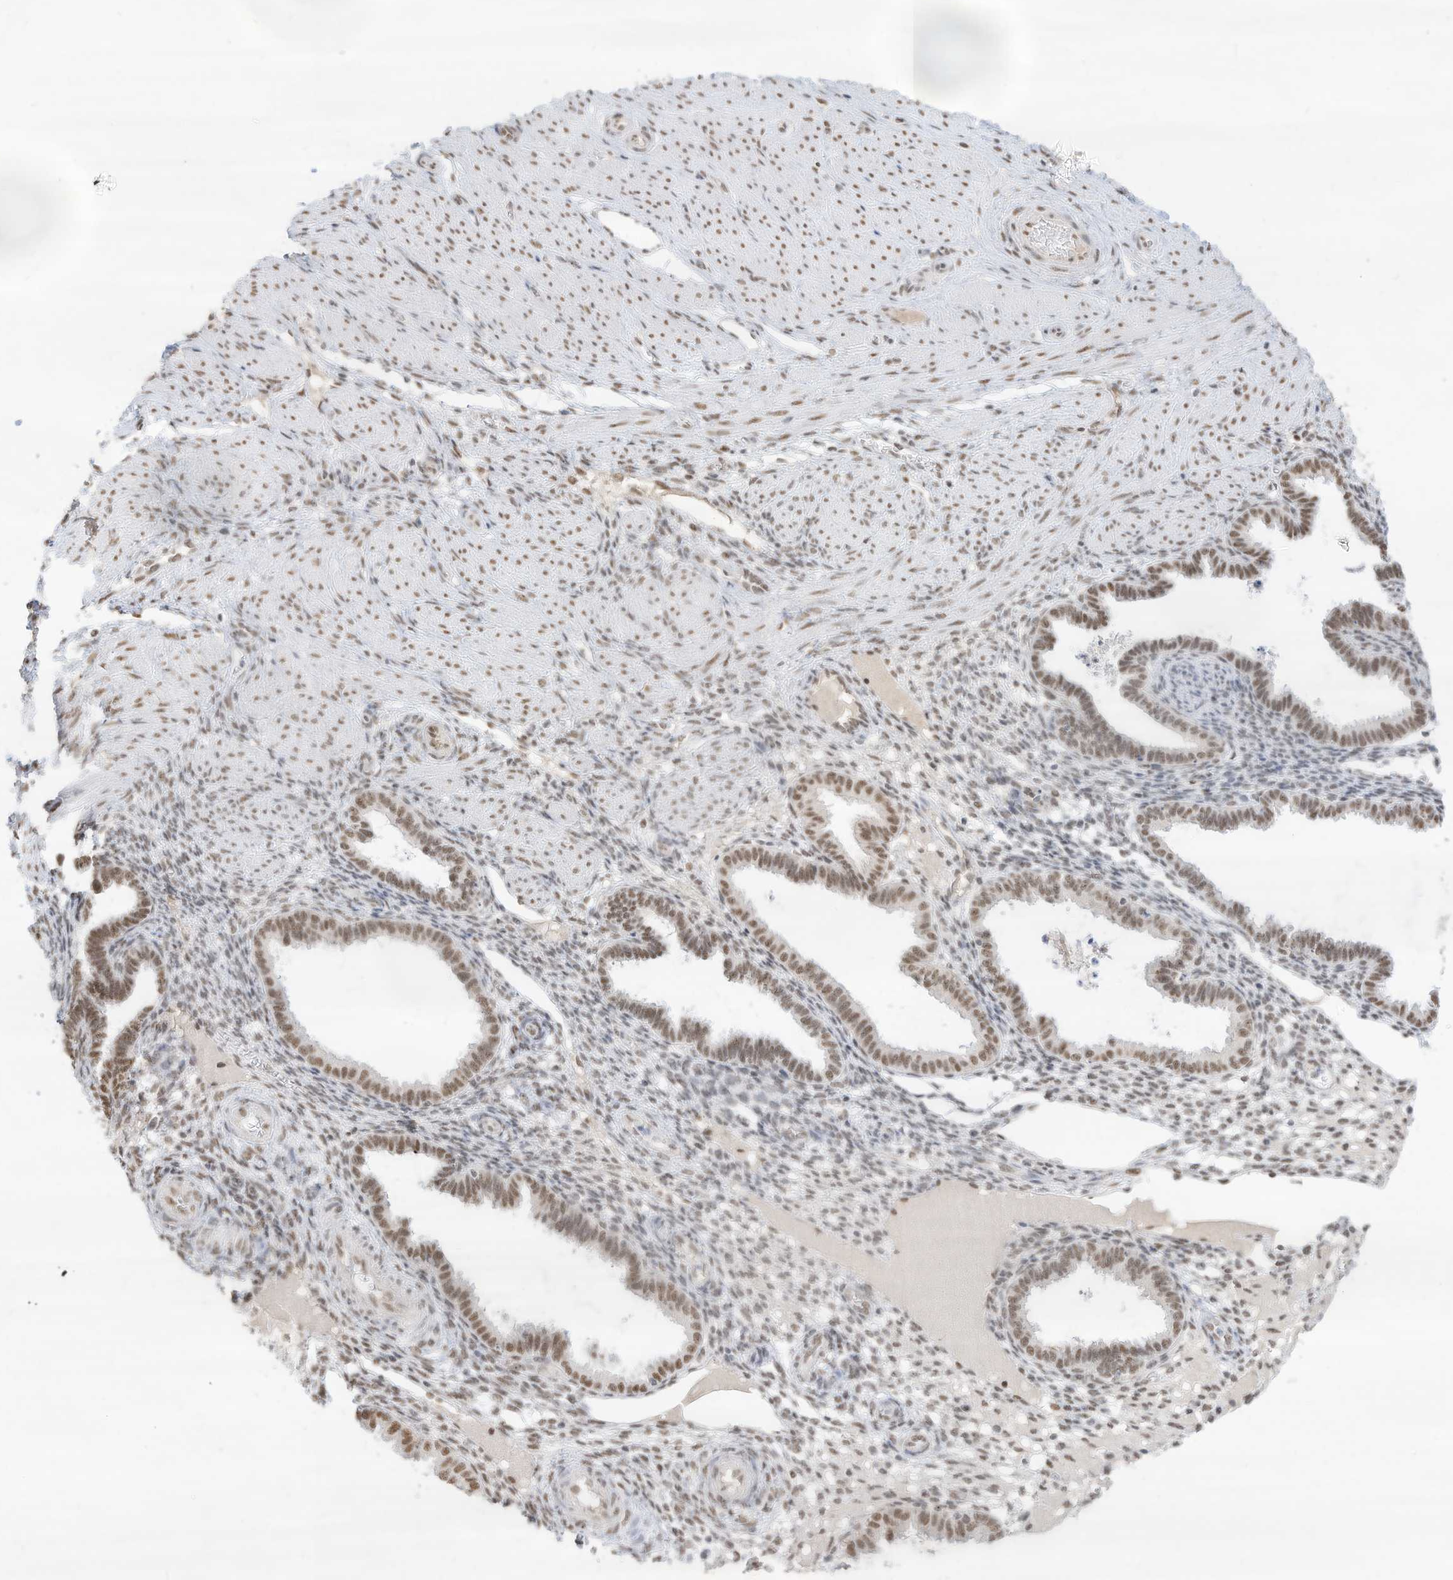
{"staining": {"intensity": "moderate", "quantity": "25%-75%", "location": "nuclear"}, "tissue": "endometrium", "cell_type": "Cells in endometrial stroma", "image_type": "normal", "snomed": [{"axis": "morphology", "description": "Normal tissue, NOS"}, {"axis": "topography", "description": "Endometrium"}], "caption": "Moderate nuclear expression for a protein is seen in approximately 25%-75% of cells in endometrial stroma of normal endometrium using immunohistochemistry (IHC).", "gene": "NHSL1", "patient": {"sex": "female", "age": 33}}